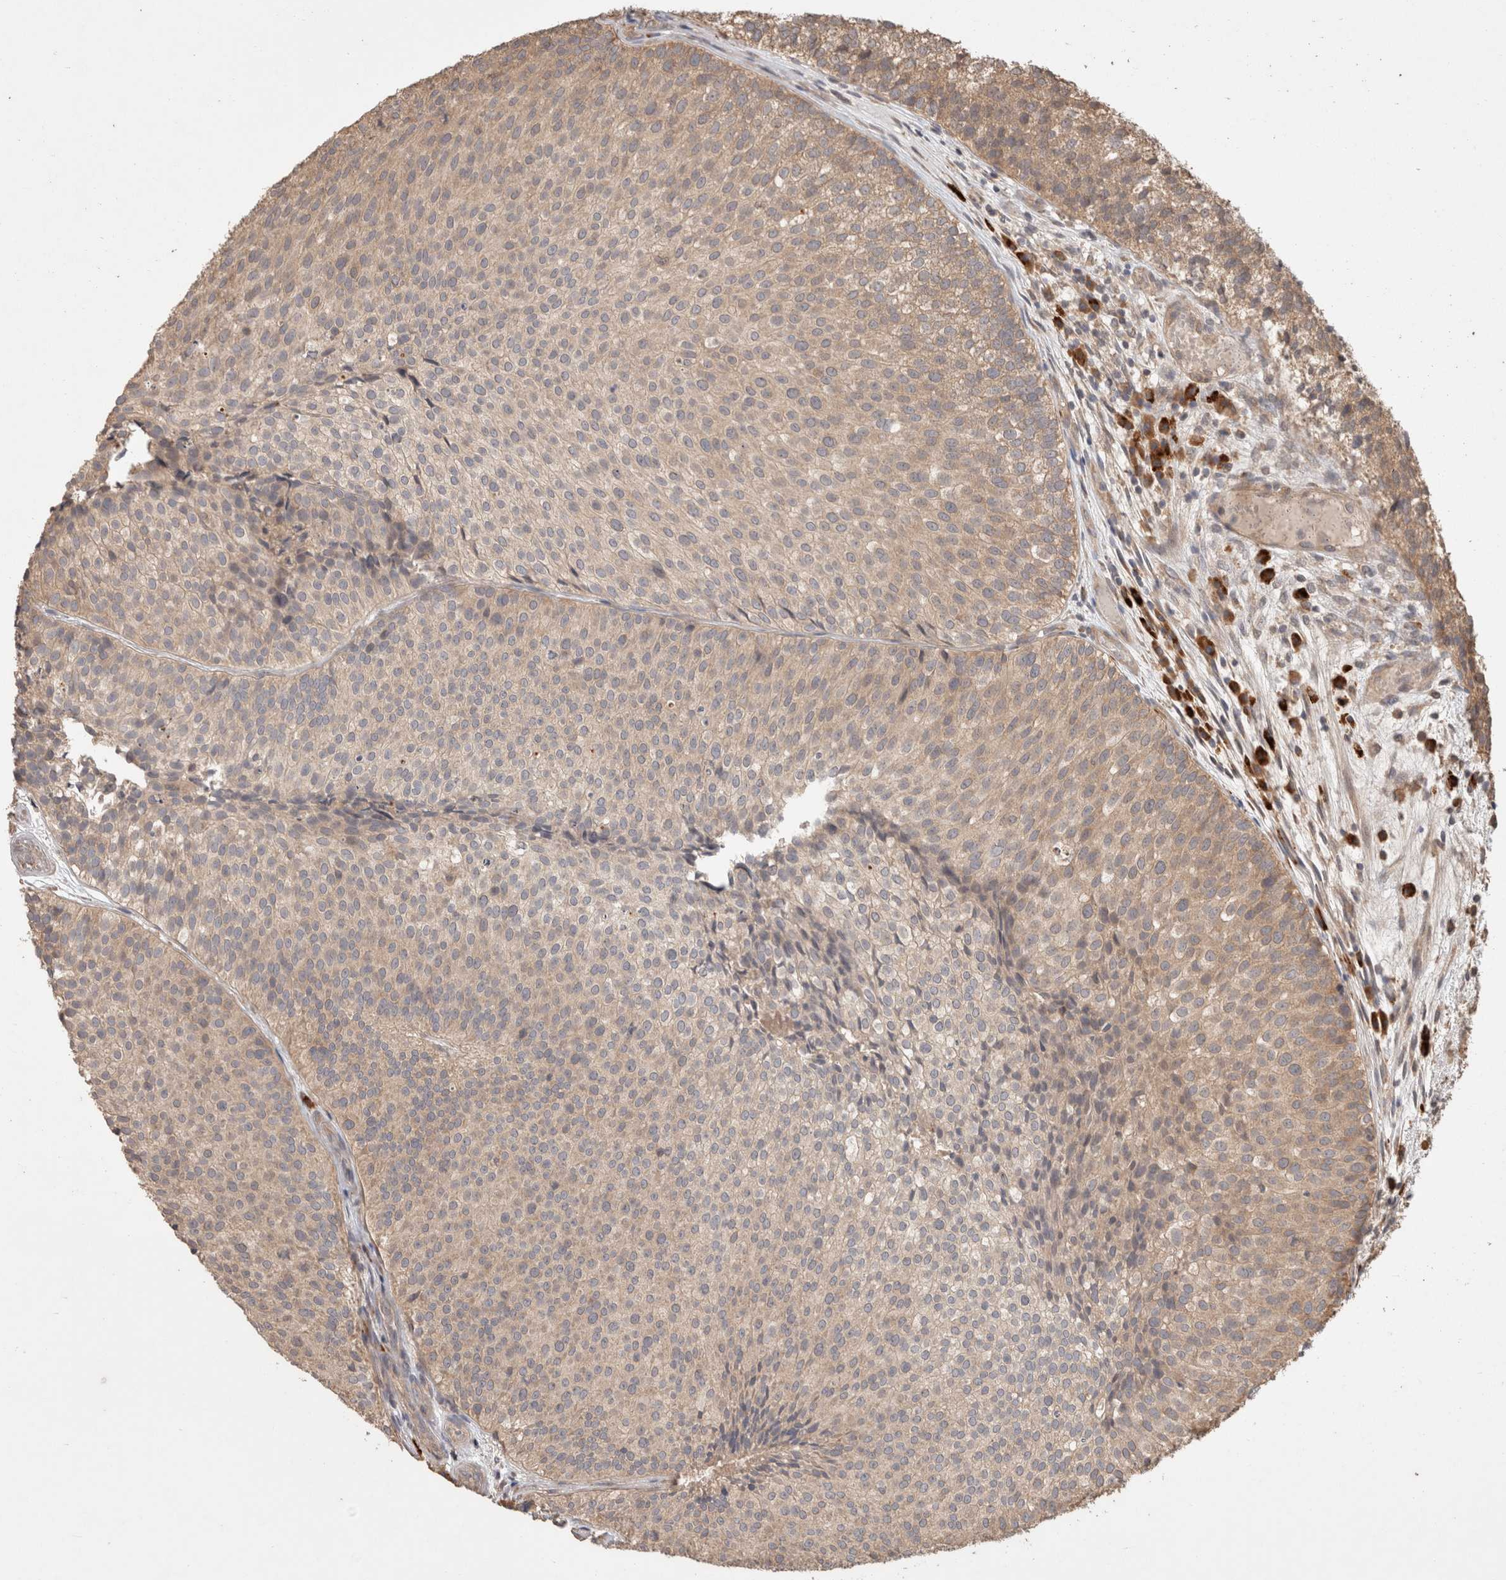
{"staining": {"intensity": "weak", "quantity": ">75%", "location": "cytoplasmic/membranous"}, "tissue": "urothelial cancer", "cell_type": "Tumor cells", "image_type": "cancer", "snomed": [{"axis": "morphology", "description": "Urothelial carcinoma, Low grade"}, {"axis": "topography", "description": "Urinary bladder"}], "caption": "Immunohistochemistry photomicrograph of neoplastic tissue: human urothelial cancer stained using IHC exhibits low levels of weak protein expression localized specifically in the cytoplasmic/membranous of tumor cells, appearing as a cytoplasmic/membranous brown color.", "gene": "HROB", "patient": {"sex": "male", "age": 86}}